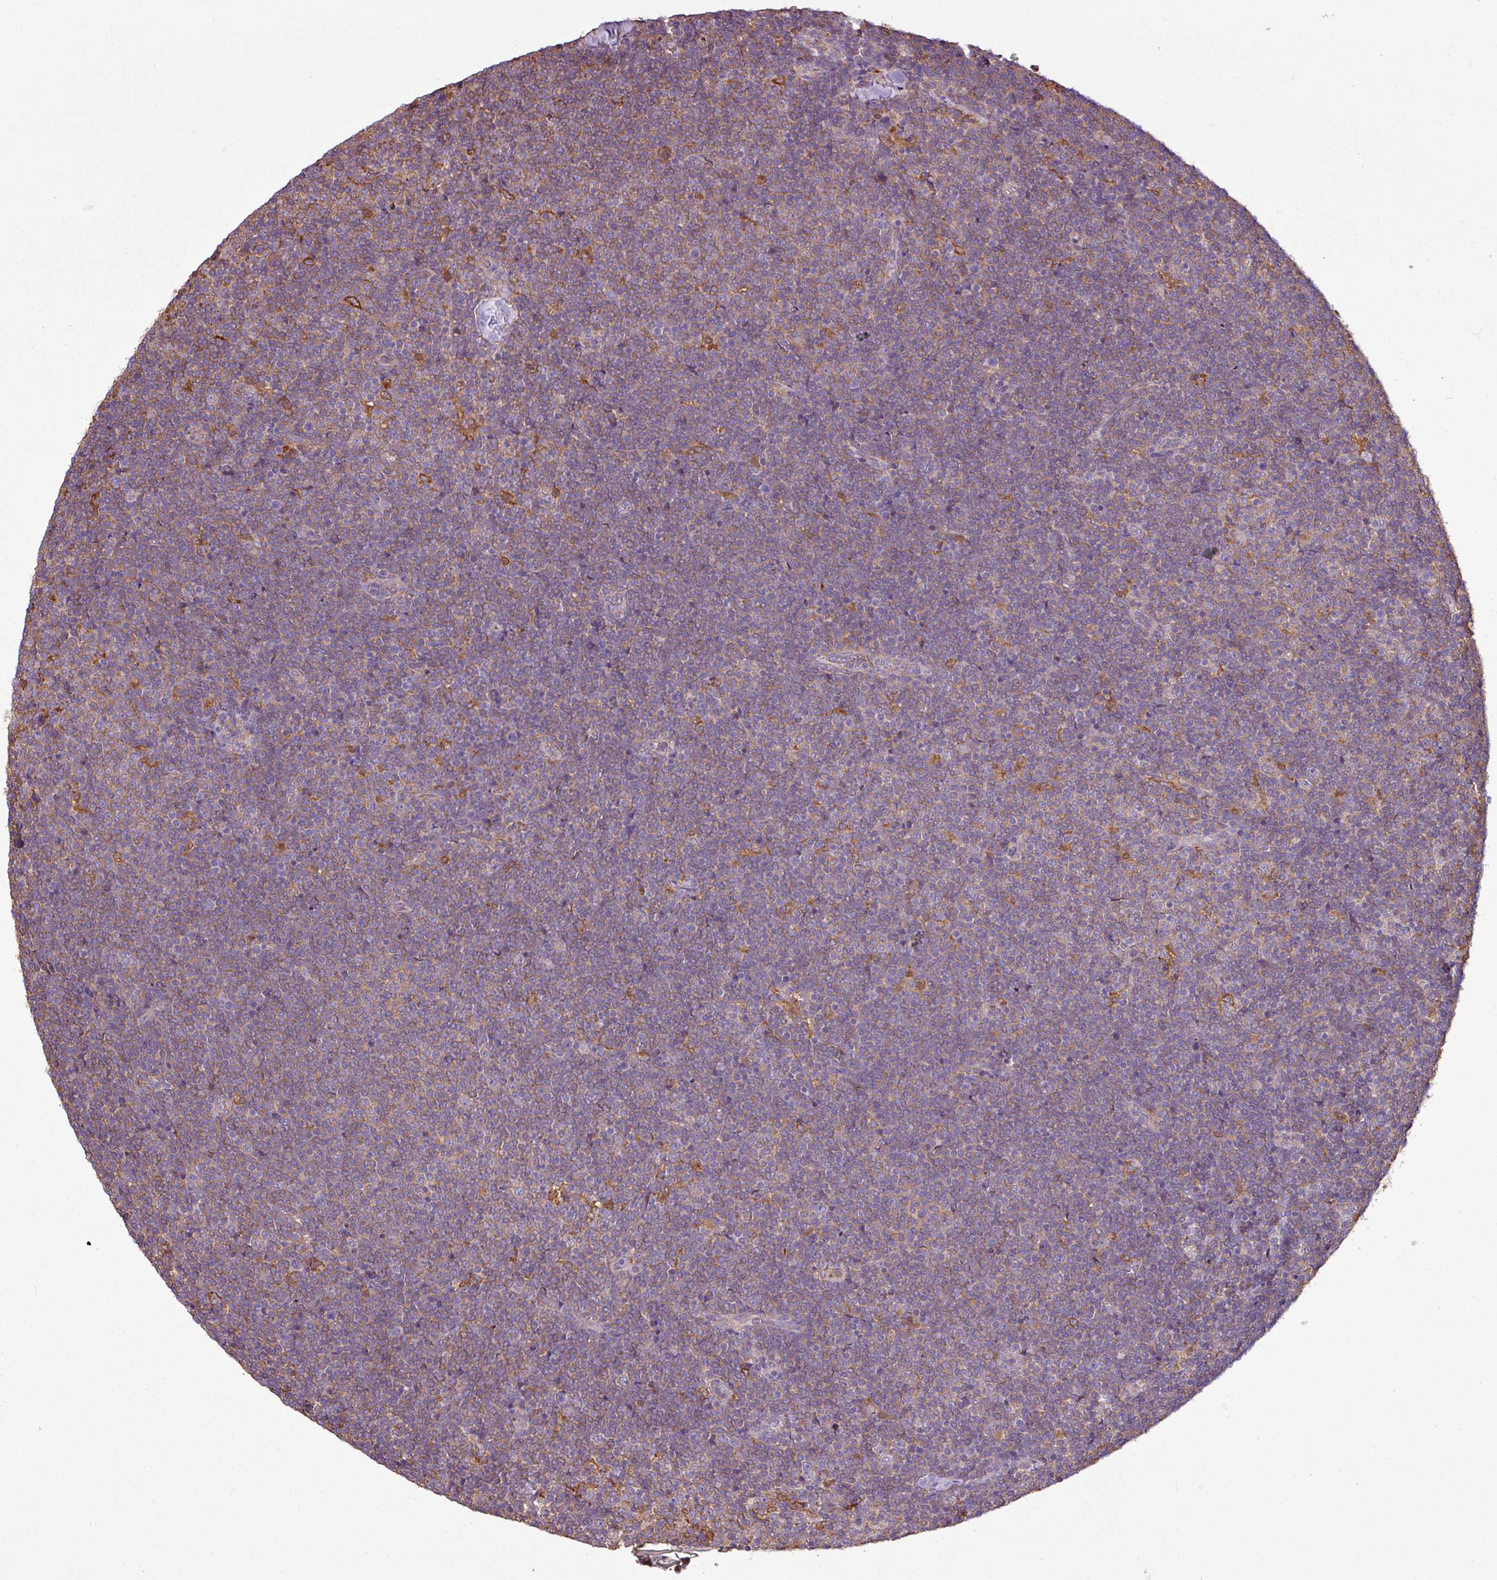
{"staining": {"intensity": "negative", "quantity": "none", "location": "none"}, "tissue": "lymphoma", "cell_type": "Tumor cells", "image_type": "cancer", "snomed": [{"axis": "morphology", "description": "Malignant lymphoma, non-Hodgkin's type, Low grade"}, {"axis": "topography", "description": "Lymph node"}], "caption": "DAB (3,3'-diaminobenzidine) immunohistochemical staining of low-grade malignant lymphoma, non-Hodgkin's type reveals no significant staining in tumor cells.", "gene": "PACSIN2", "patient": {"sex": "male", "age": 48}}